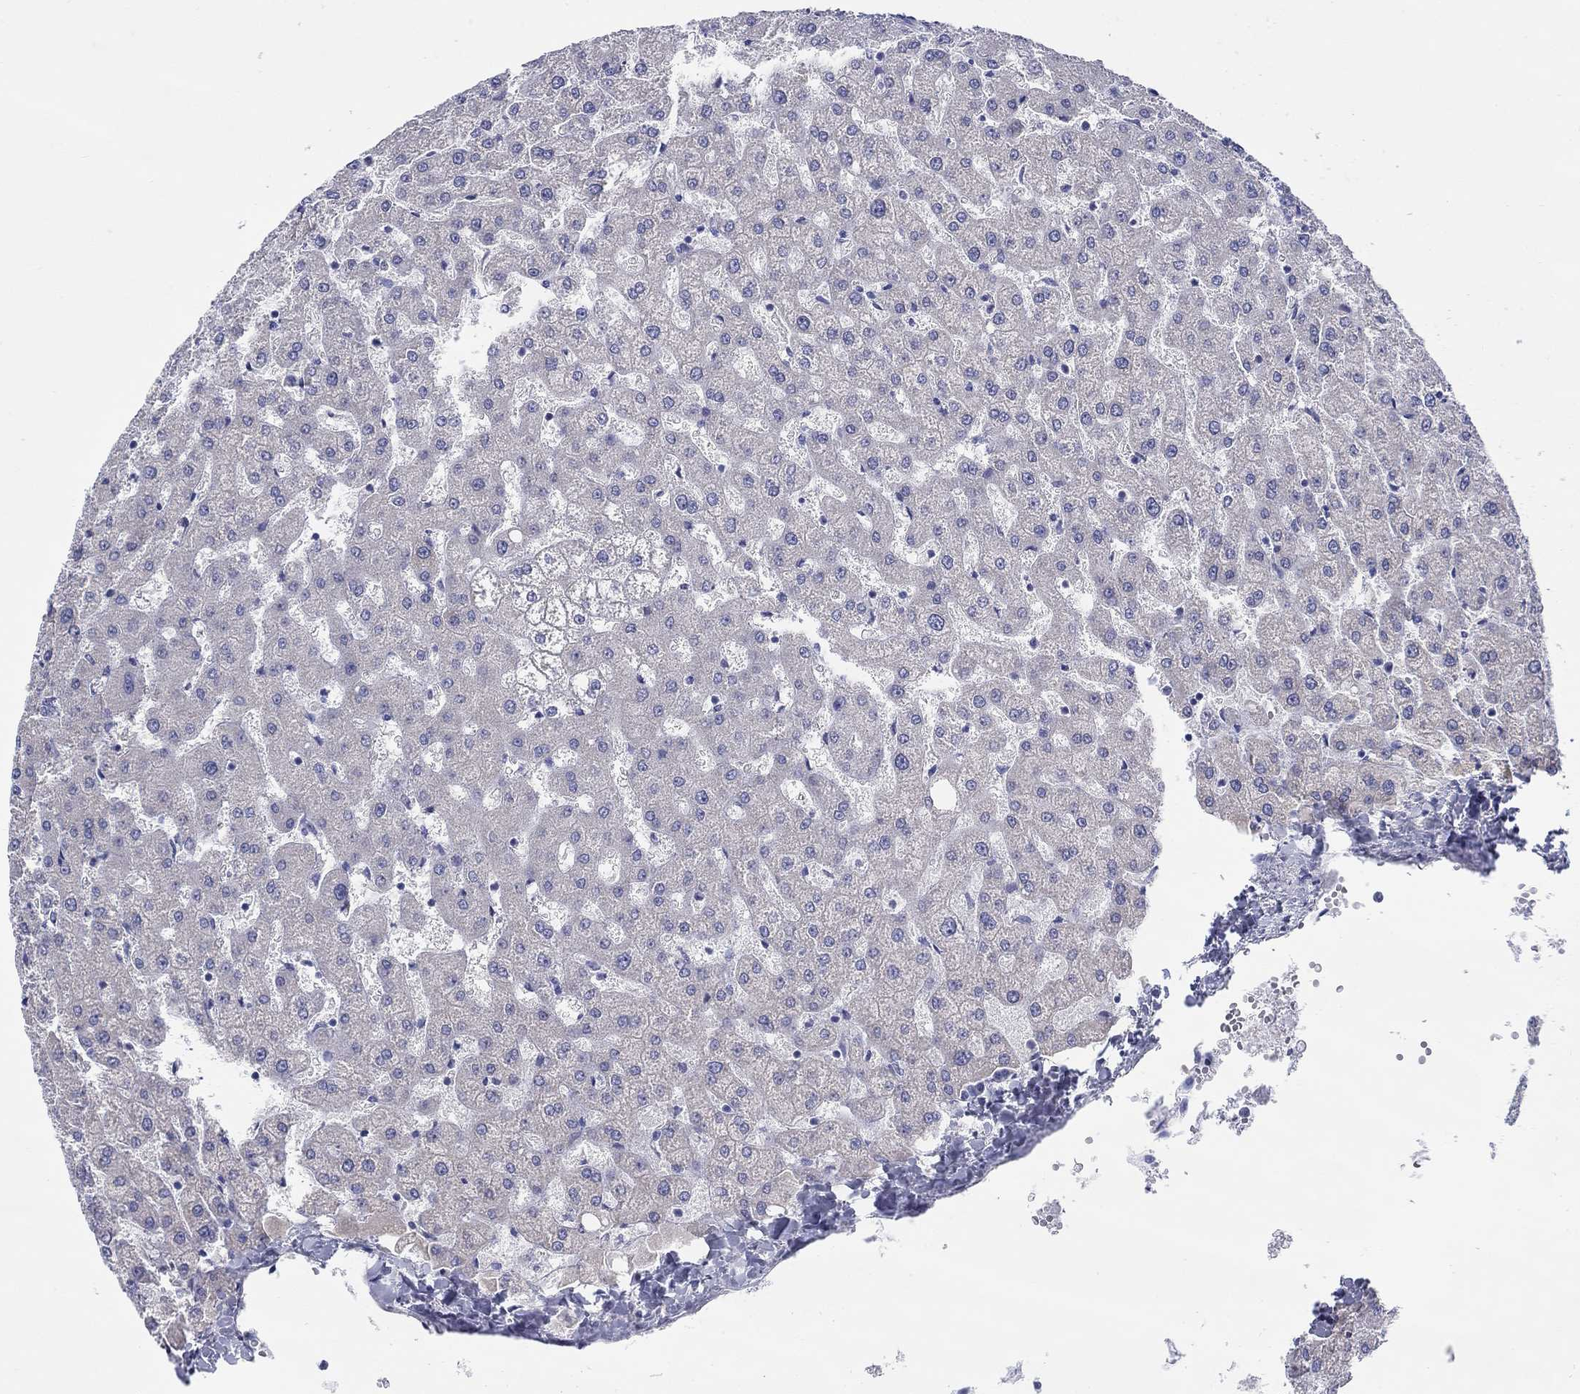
{"staining": {"intensity": "negative", "quantity": "none", "location": "none"}, "tissue": "liver", "cell_type": "Cholangiocytes", "image_type": "normal", "snomed": [{"axis": "morphology", "description": "Normal tissue, NOS"}, {"axis": "topography", "description": "Liver"}], "caption": "An immunohistochemistry micrograph of unremarkable liver is shown. There is no staining in cholangiocytes of liver.", "gene": "HAPLN4", "patient": {"sex": "female", "age": 50}}